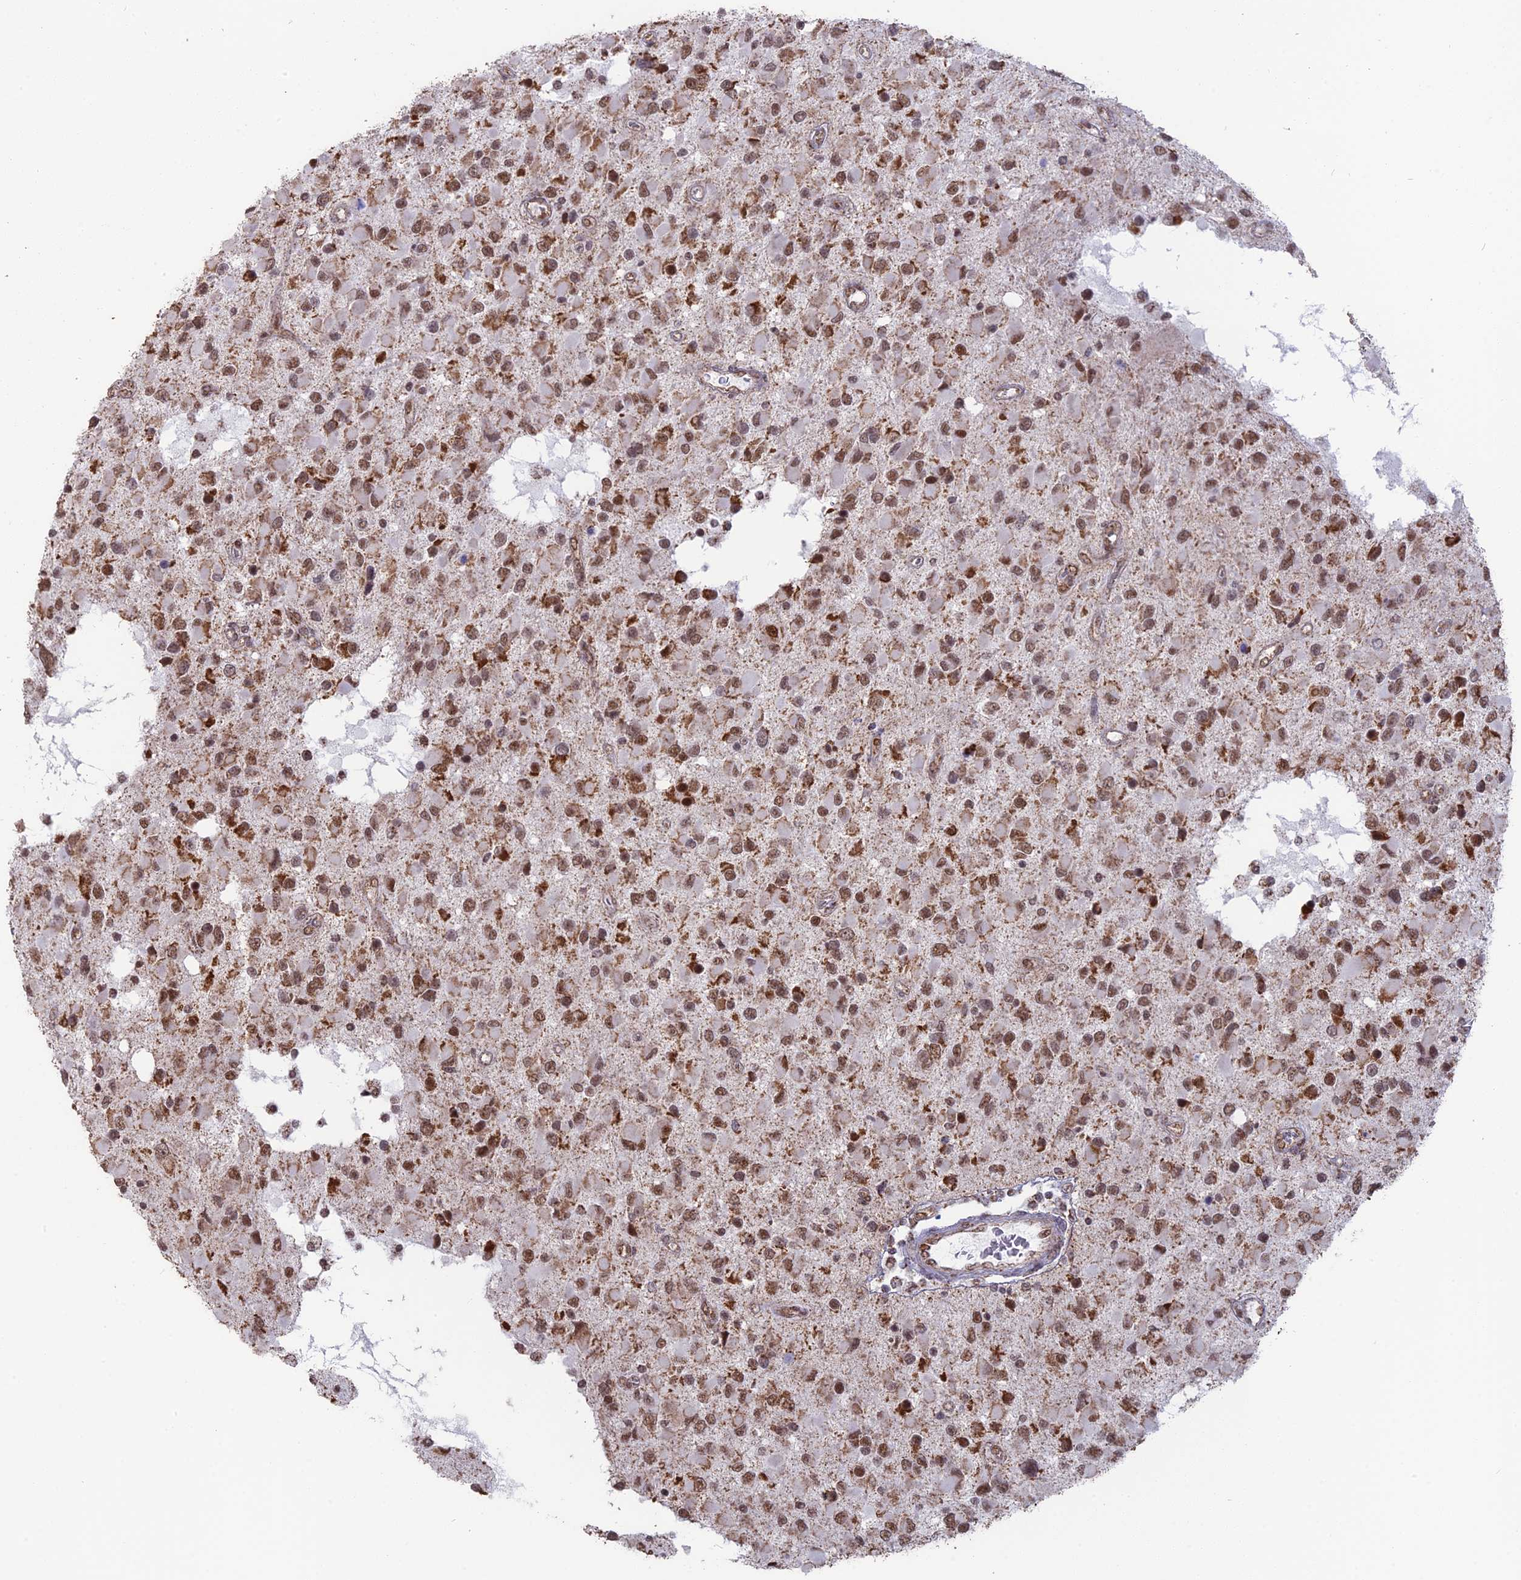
{"staining": {"intensity": "moderate", "quantity": ">75%", "location": "nuclear"}, "tissue": "glioma", "cell_type": "Tumor cells", "image_type": "cancer", "snomed": [{"axis": "morphology", "description": "Glioma, malignant, High grade"}, {"axis": "topography", "description": "Brain"}], "caption": "The micrograph shows immunohistochemical staining of glioma. There is moderate nuclear positivity is appreciated in approximately >75% of tumor cells. (Stains: DAB in brown, nuclei in blue, Microscopy: brightfield microscopy at high magnification).", "gene": "ARHGAP40", "patient": {"sex": "male", "age": 53}}